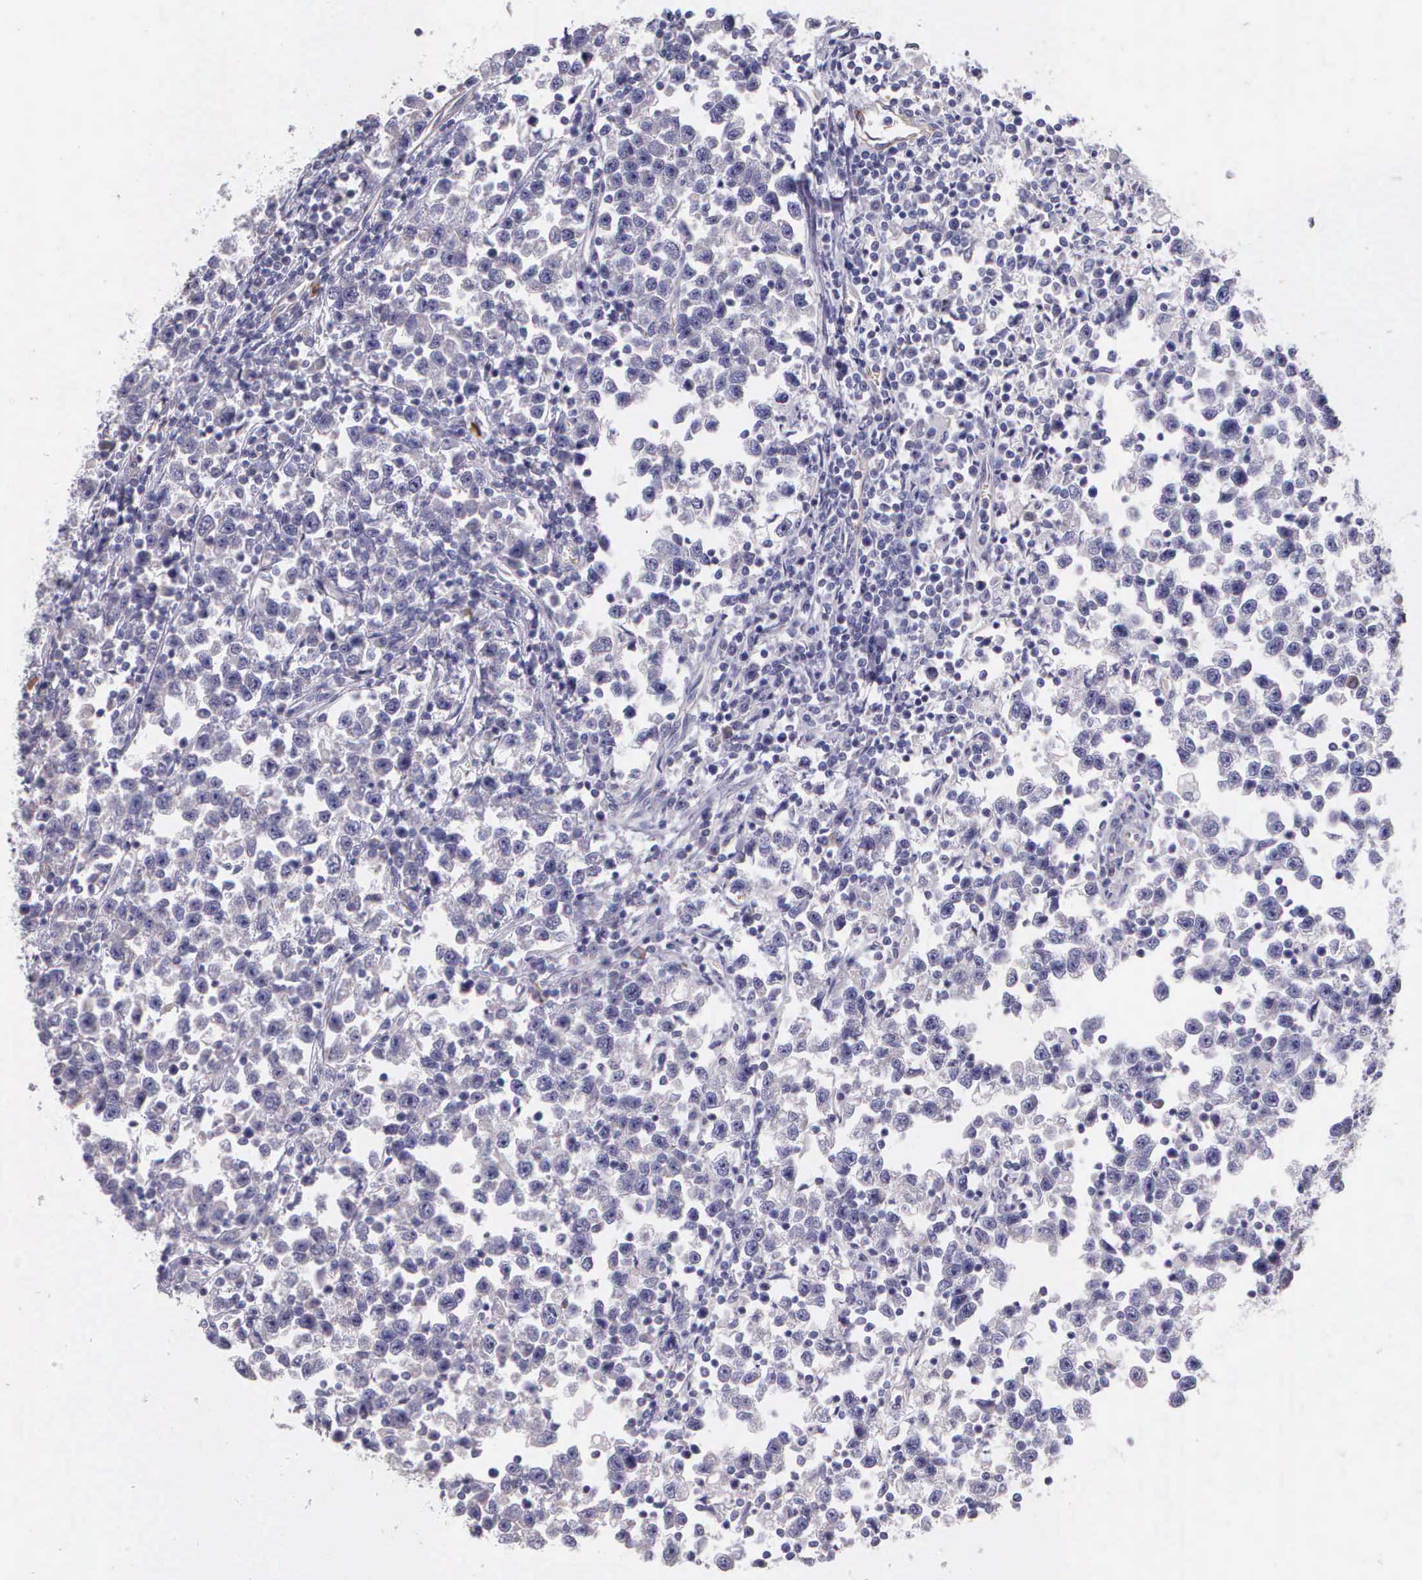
{"staining": {"intensity": "negative", "quantity": "none", "location": "none"}, "tissue": "testis cancer", "cell_type": "Tumor cells", "image_type": "cancer", "snomed": [{"axis": "morphology", "description": "Seminoma, NOS"}, {"axis": "topography", "description": "Testis"}], "caption": "Tumor cells are negative for brown protein staining in testis cancer (seminoma).", "gene": "THSD7A", "patient": {"sex": "male", "age": 43}}